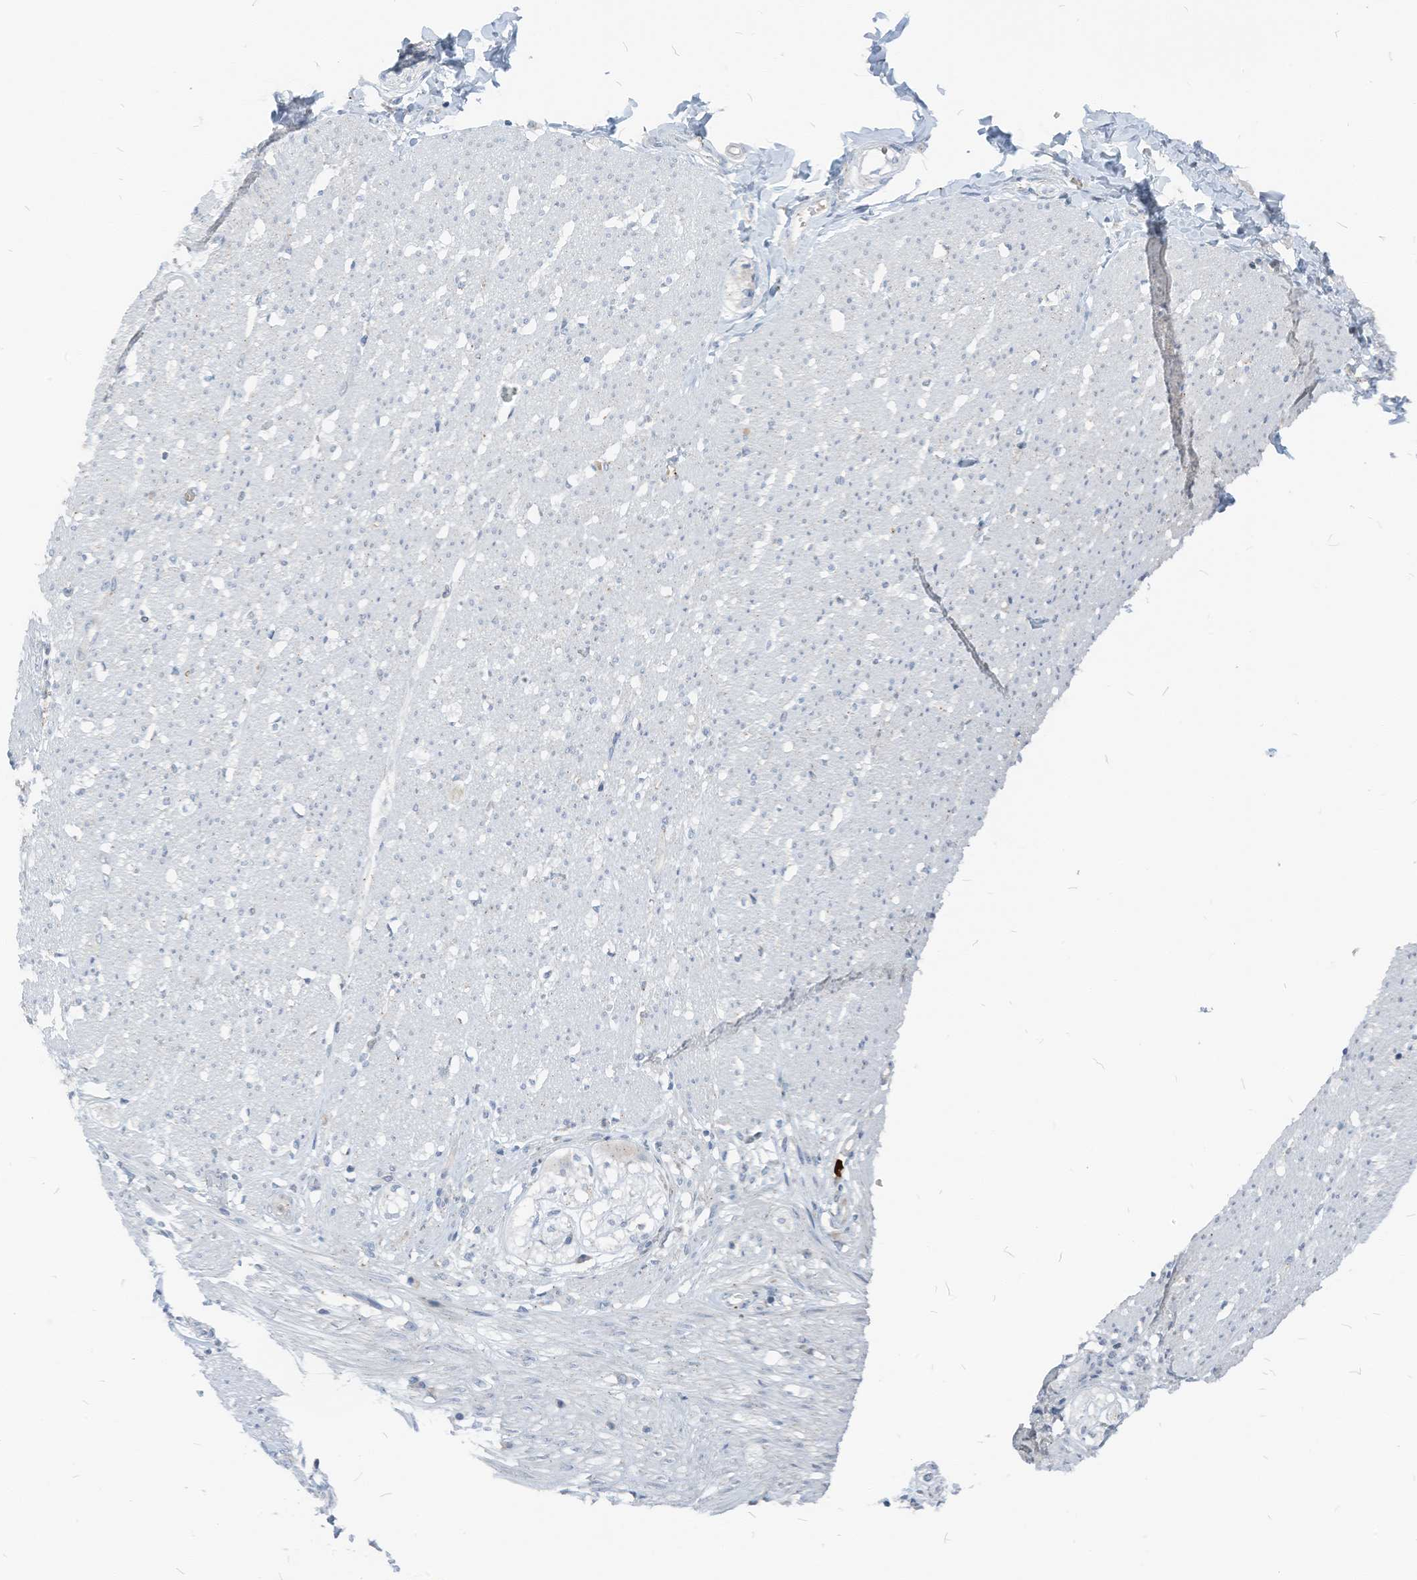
{"staining": {"intensity": "negative", "quantity": "none", "location": "none"}, "tissue": "smooth muscle", "cell_type": "Smooth muscle cells", "image_type": "normal", "snomed": [{"axis": "morphology", "description": "Normal tissue, NOS"}, {"axis": "morphology", "description": "Adenocarcinoma, NOS"}, {"axis": "topography", "description": "Colon"}, {"axis": "topography", "description": "Peripheral nerve tissue"}], "caption": "Micrograph shows no protein expression in smooth muscle cells of unremarkable smooth muscle. The staining is performed using DAB brown chromogen with nuclei counter-stained in using hematoxylin.", "gene": "CHMP2B", "patient": {"sex": "male", "age": 14}}